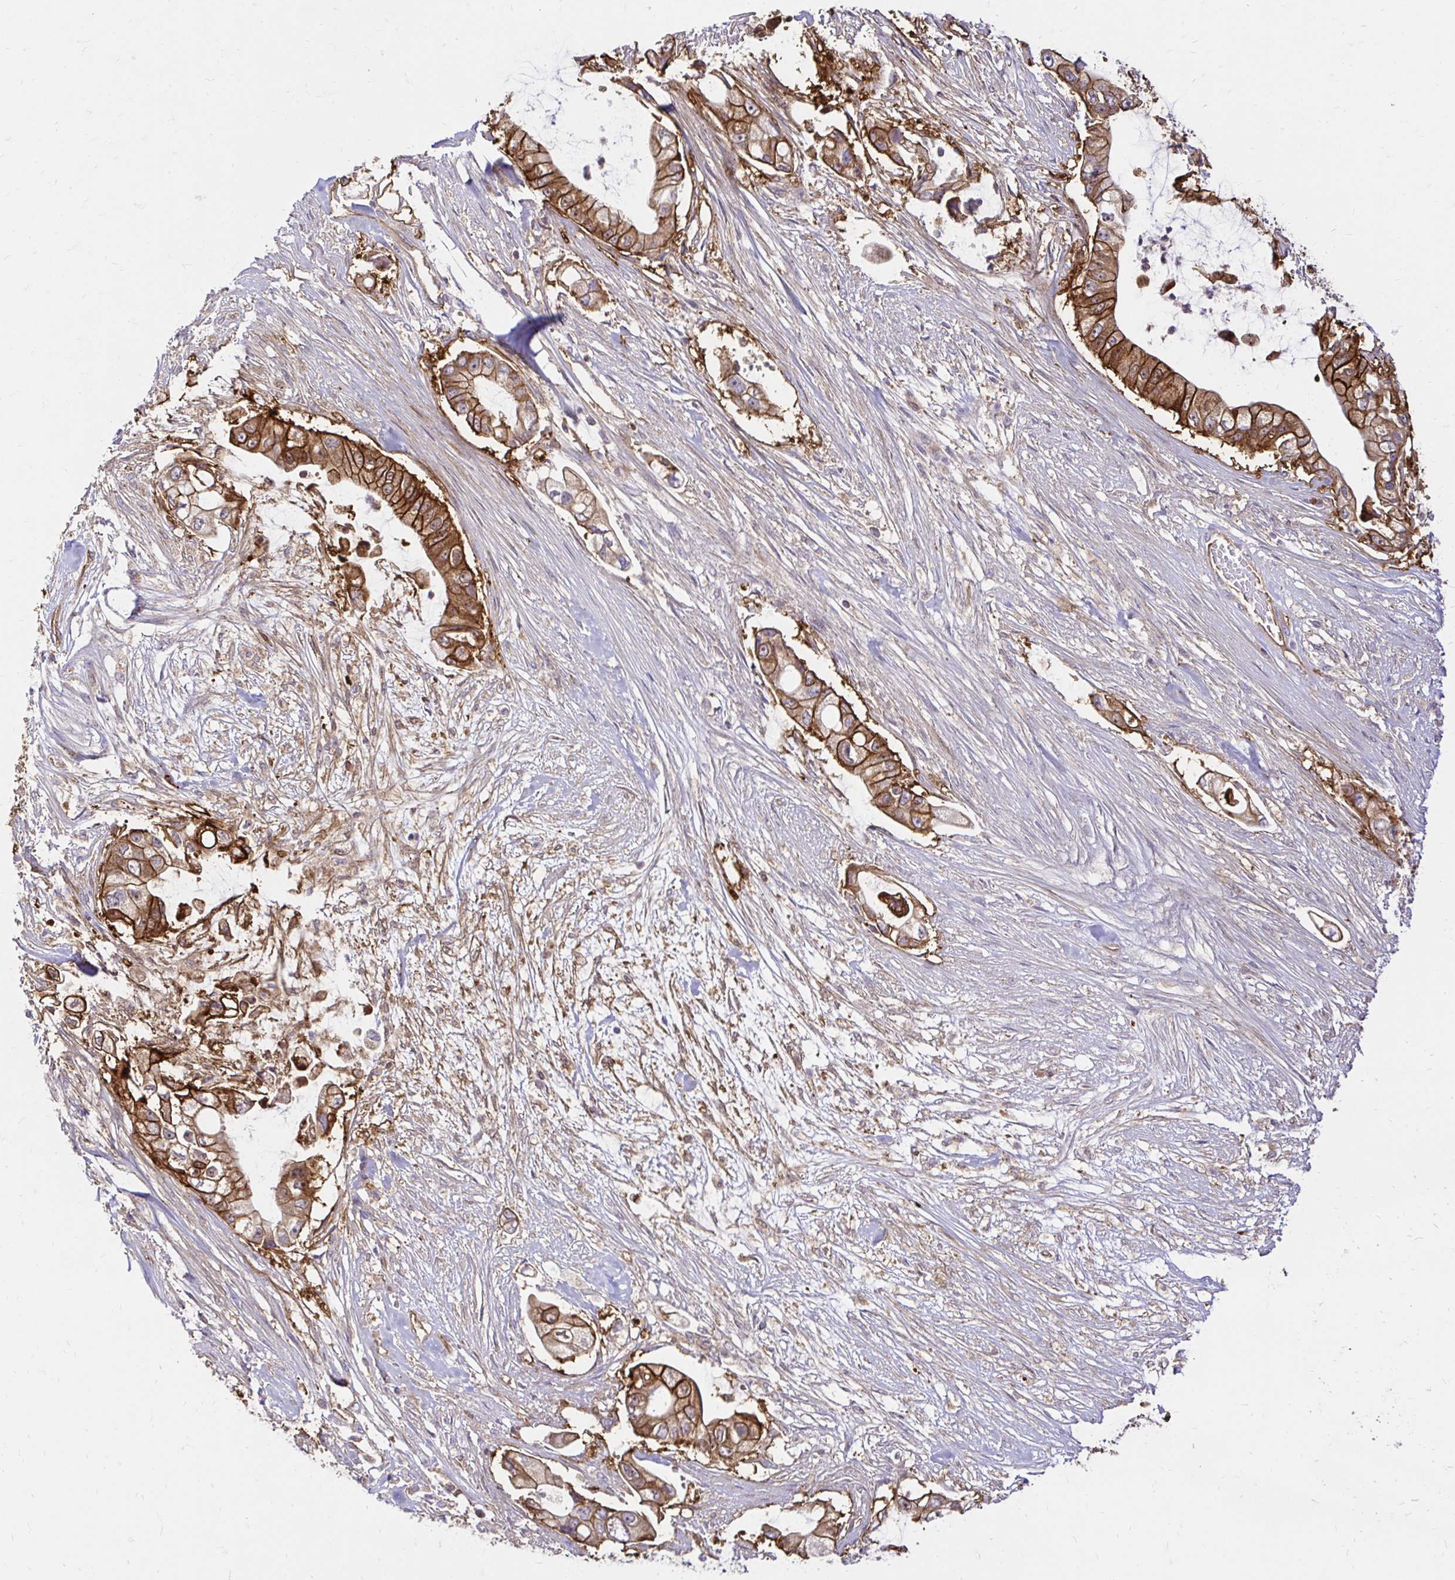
{"staining": {"intensity": "strong", "quantity": ">75%", "location": "cytoplasmic/membranous"}, "tissue": "pancreatic cancer", "cell_type": "Tumor cells", "image_type": "cancer", "snomed": [{"axis": "morphology", "description": "Adenocarcinoma, NOS"}, {"axis": "topography", "description": "Pancreas"}], "caption": "Protein expression by immunohistochemistry displays strong cytoplasmic/membranous expression in approximately >75% of tumor cells in pancreatic adenocarcinoma. The protein of interest is stained brown, and the nuclei are stained in blue (DAB IHC with brightfield microscopy, high magnification).", "gene": "ITGA2", "patient": {"sex": "female", "age": 69}}